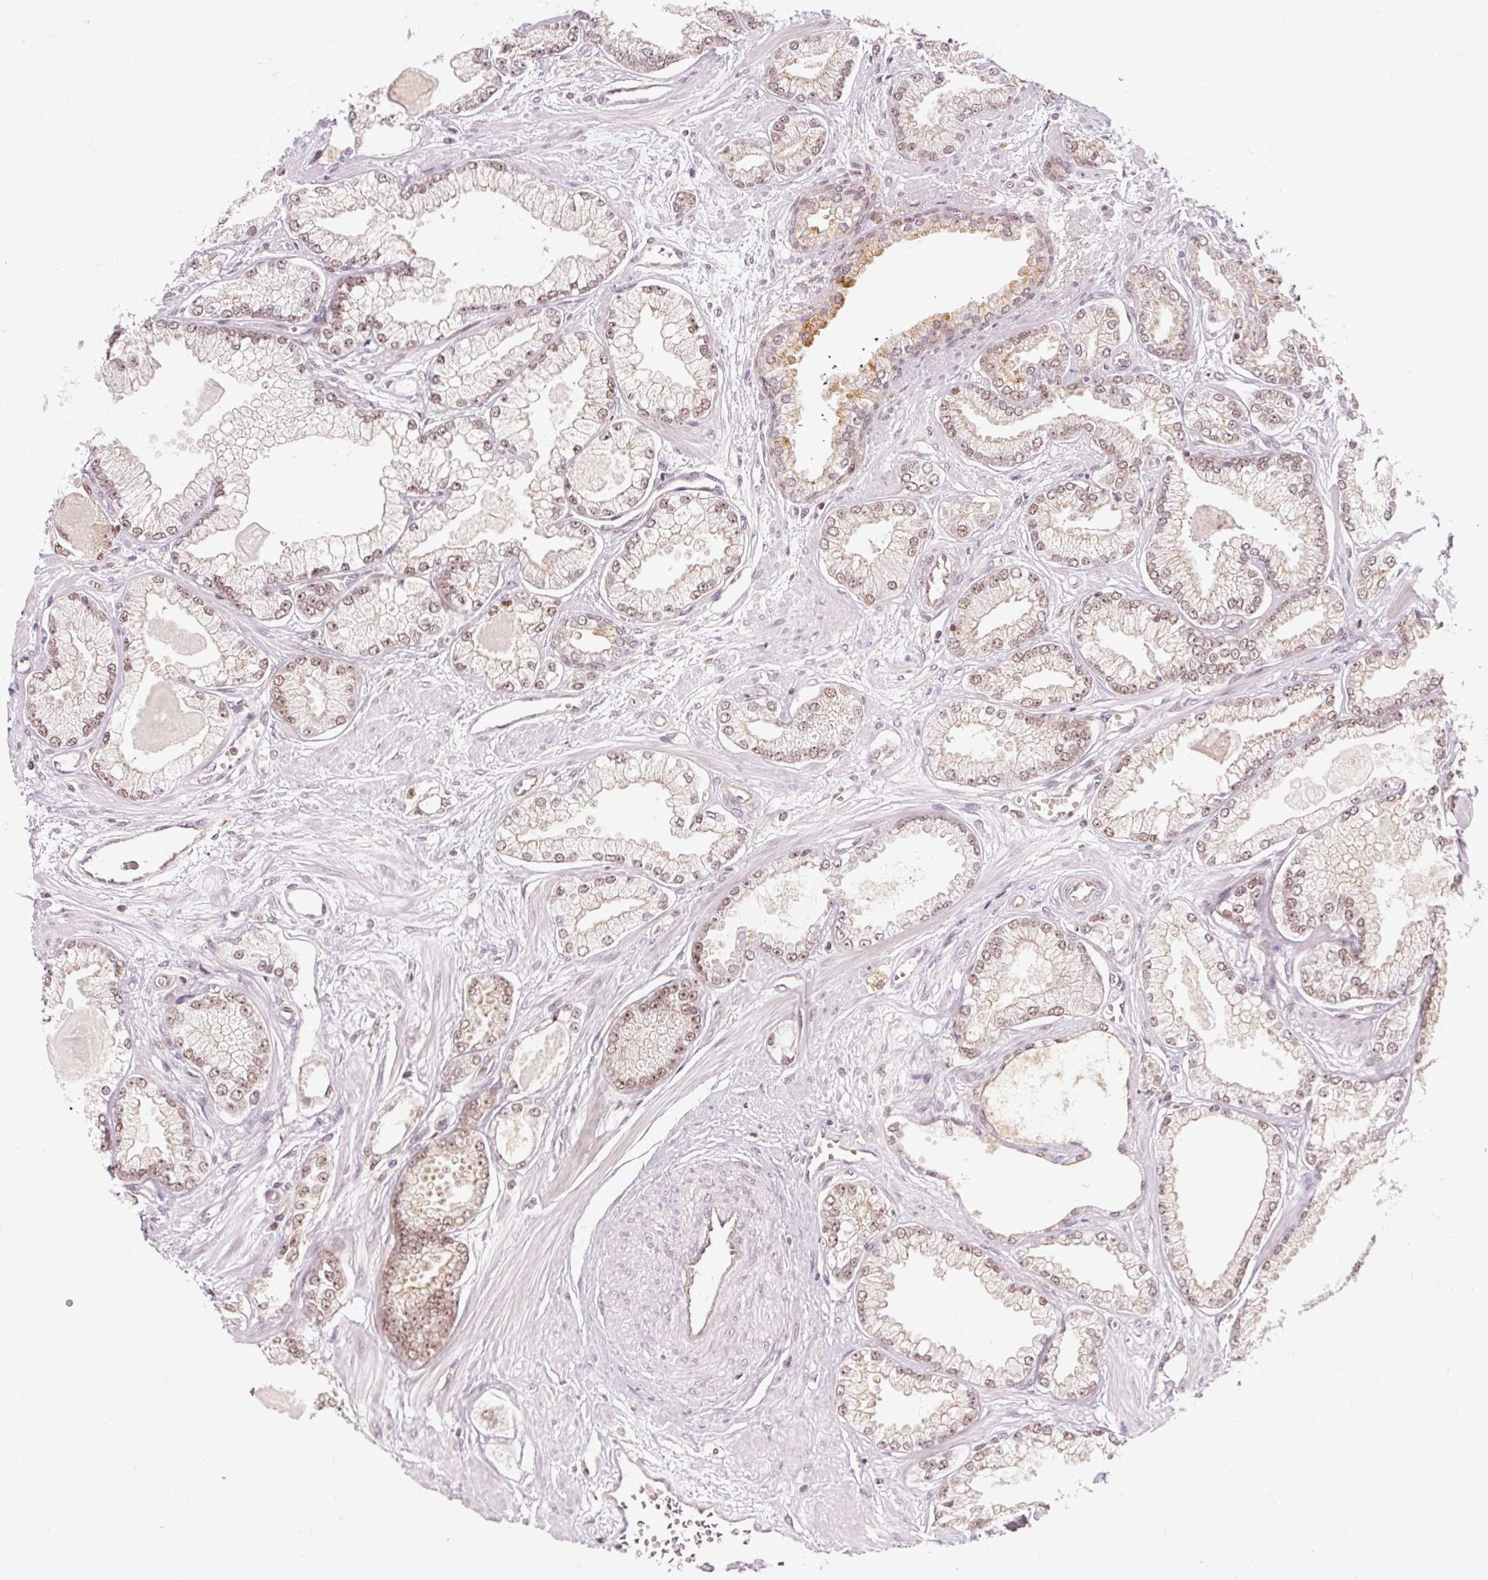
{"staining": {"intensity": "moderate", "quantity": ">75%", "location": "nuclear"}, "tissue": "prostate cancer", "cell_type": "Tumor cells", "image_type": "cancer", "snomed": [{"axis": "morphology", "description": "Adenocarcinoma, Low grade"}, {"axis": "topography", "description": "Prostate"}], "caption": "IHC photomicrograph of low-grade adenocarcinoma (prostate) stained for a protein (brown), which shows medium levels of moderate nuclear expression in approximately >75% of tumor cells.", "gene": "CSTF1", "patient": {"sex": "male", "age": 64}}